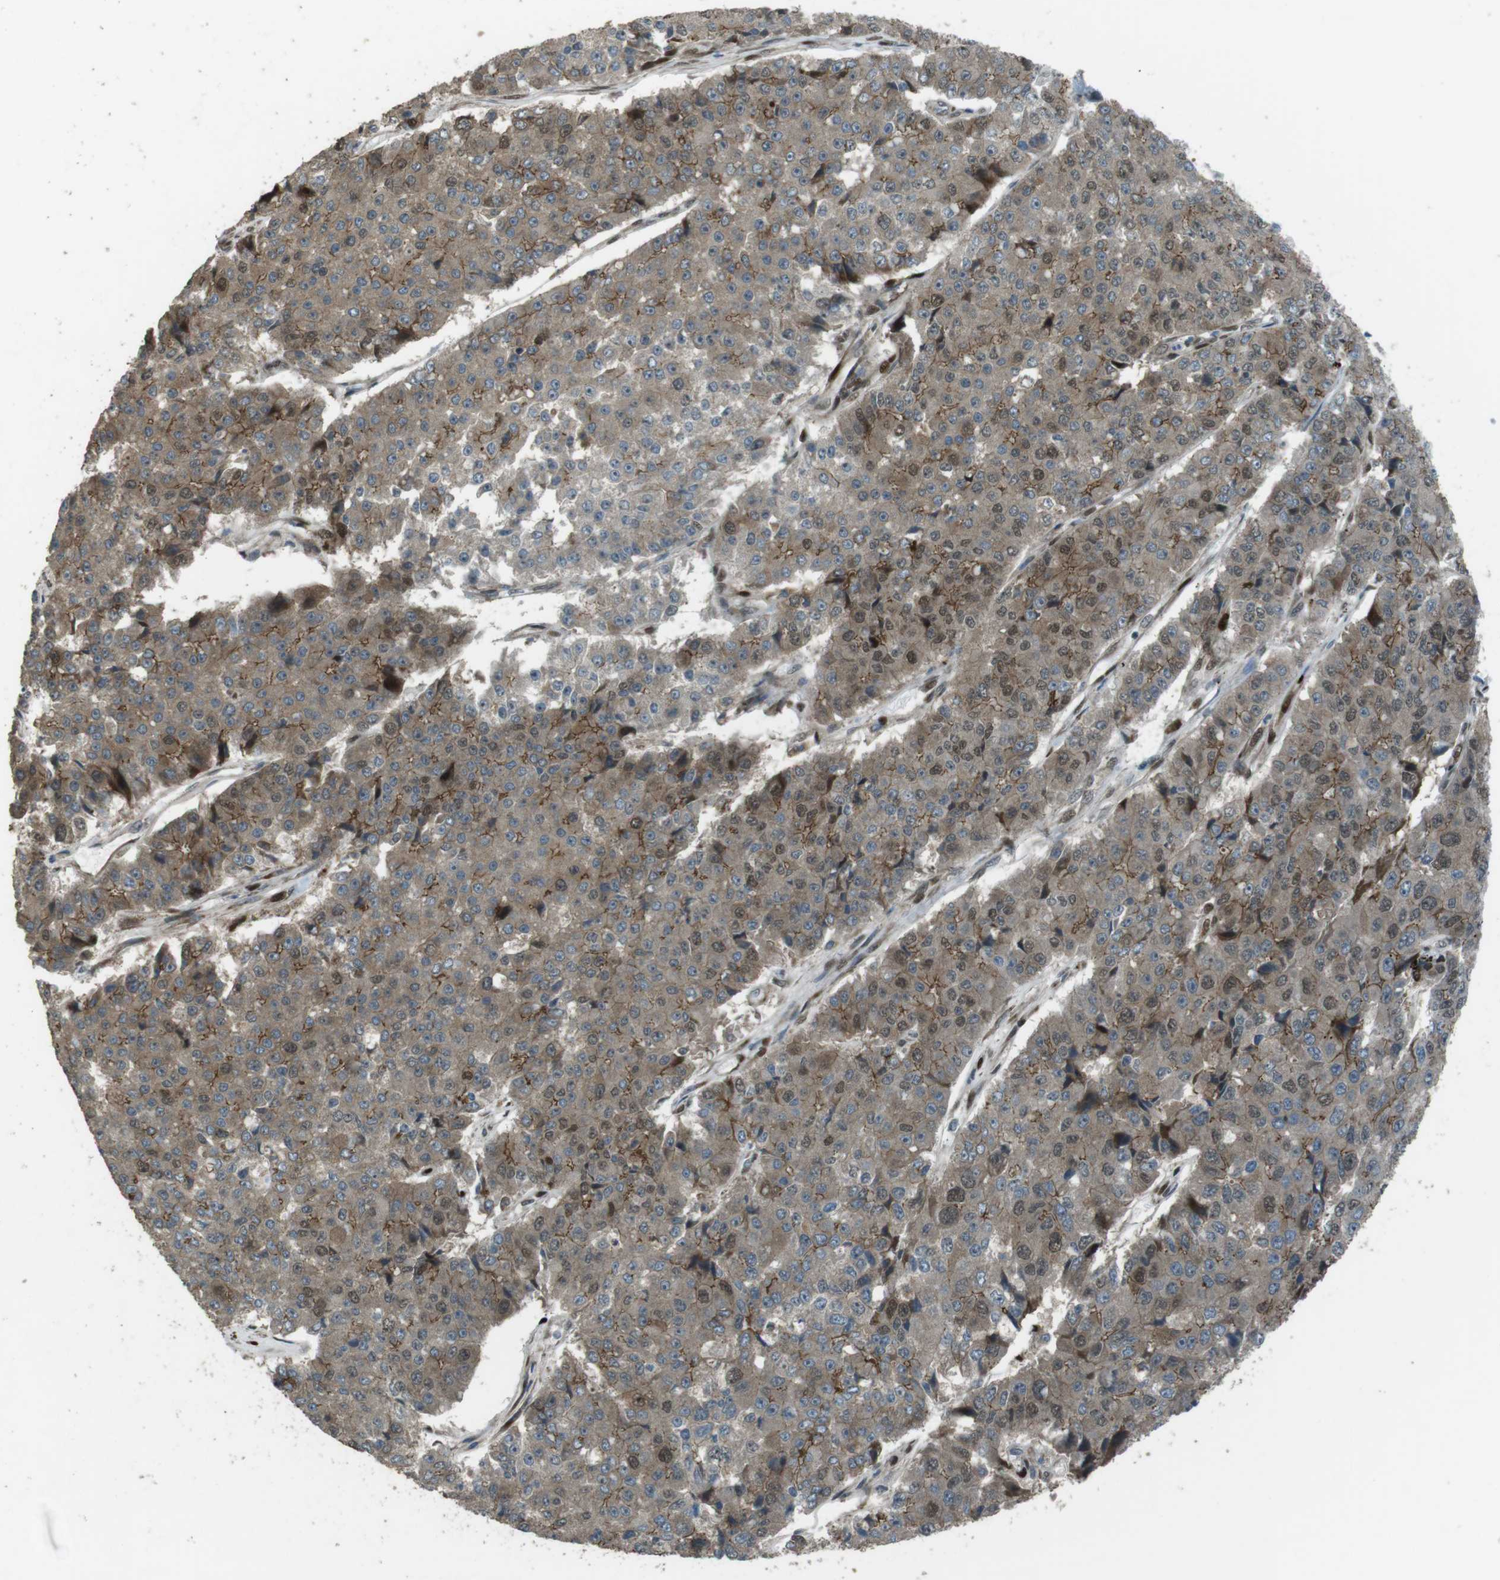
{"staining": {"intensity": "moderate", "quantity": "25%-75%", "location": "cytoplasmic/membranous,nuclear"}, "tissue": "pancreatic cancer", "cell_type": "Tumor cells", "image_type": "cancer", "snomed": [{"axis": "morphology", "description": "Adenocarcinoma, NOS"}, {"axis": "topography", "description": "Pancreas"}], "caption": "A high-resolution histopathology image shows immunohistochemistry (IHC) staining of adenocarcinoma (pancreatic), which displays moderate cytoplasmic/membranous and nuclear expression in approximately 25%-75% of tumor cells.", "gene": "ZNF330", "patient": {"sex": "male", "age": 50}}